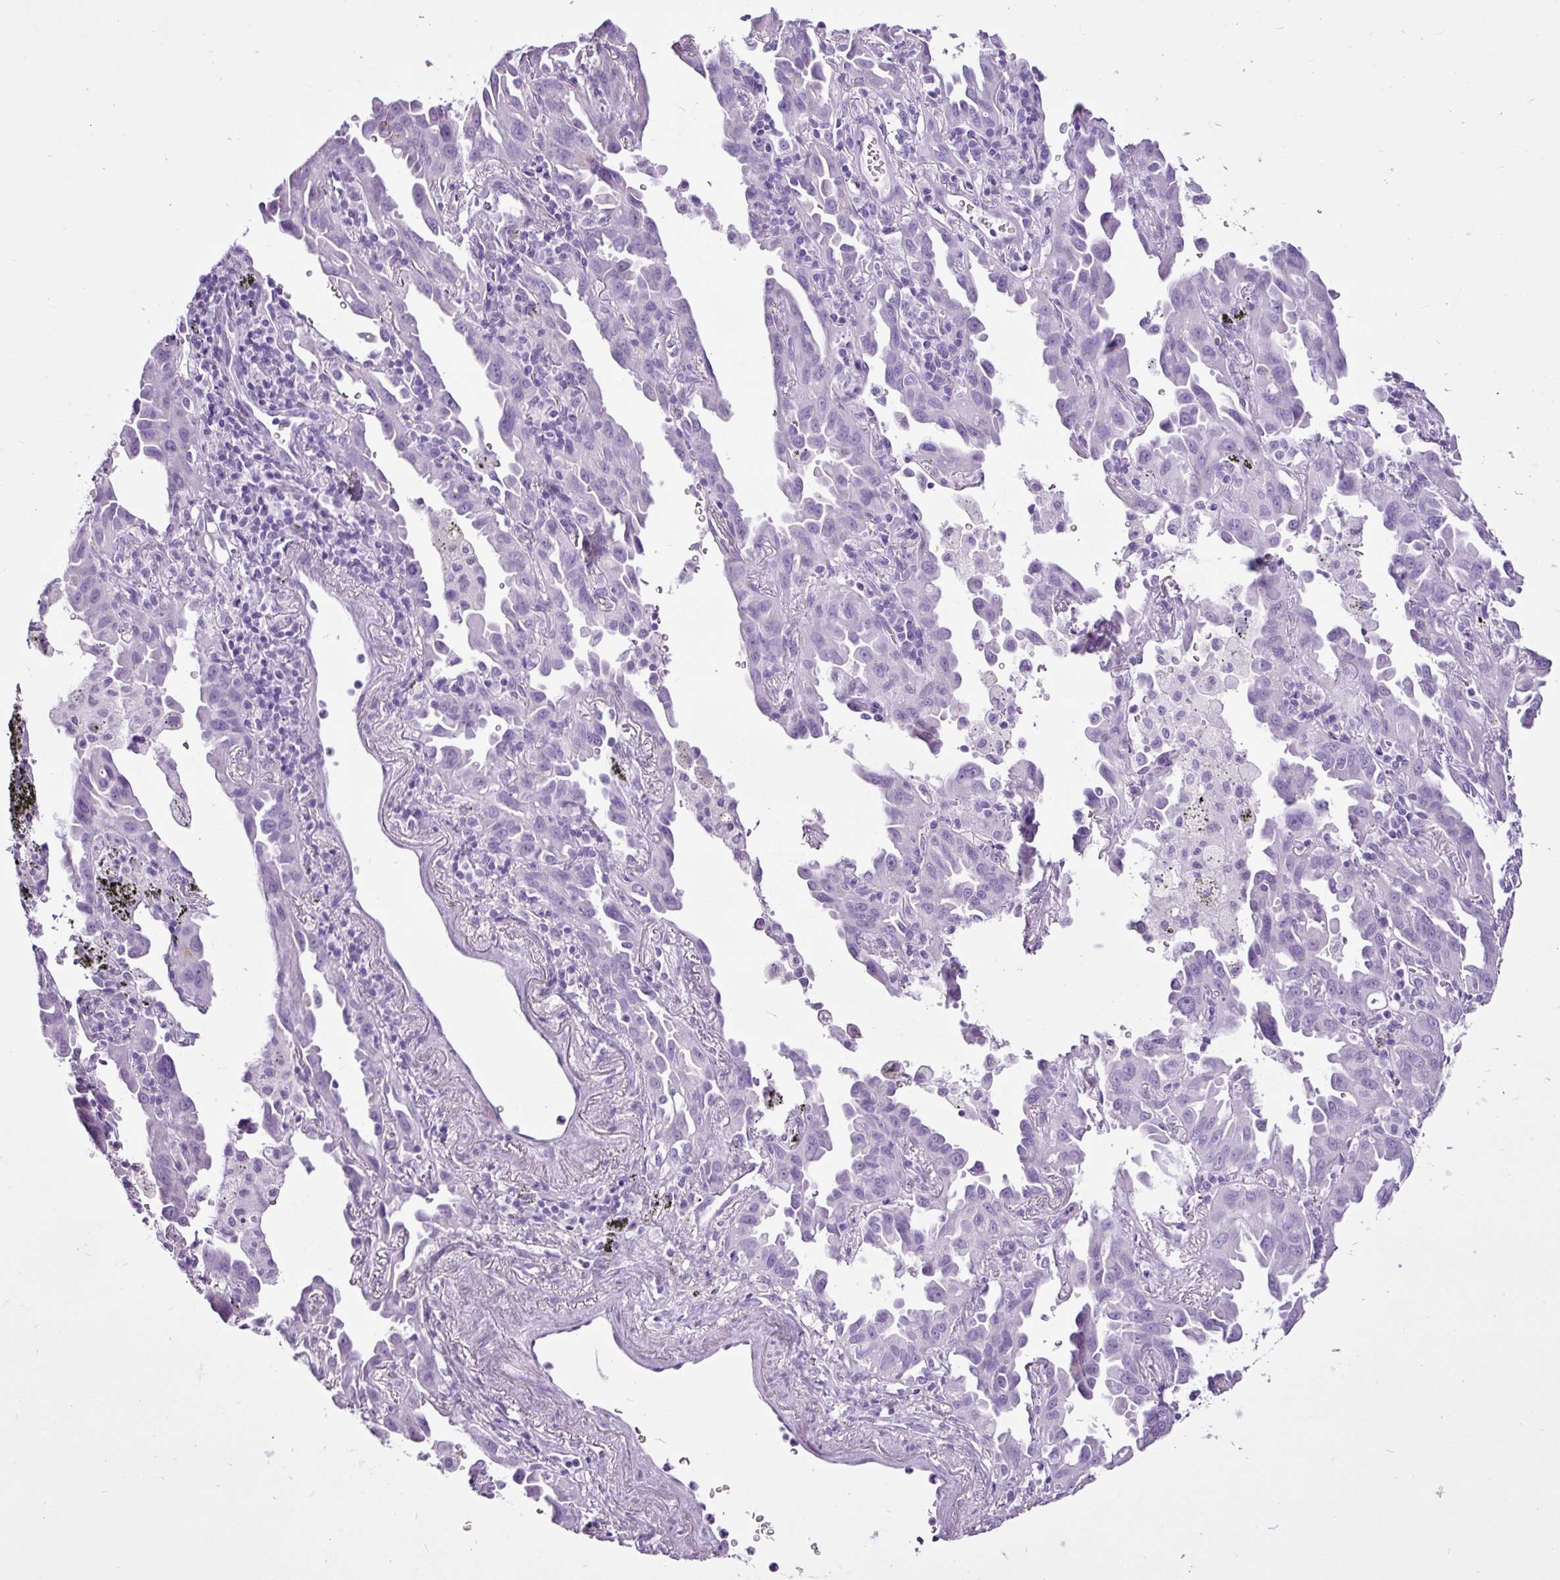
{"staining": {"intensity": "negative", "quantity": "none", "location": "none"}, "tissue": "lung cancer", "cell_type": "Tumor cells", "image_type": "cancer", "snomed": [{"axis": "morphology", "description": "Adenocarcinoma, NOS"}, {"axis": "topography", "description": "Lung"}], "caption": "Micrograph shows no protein staining in tumor cells of lung adenocarcinoma tissue. (DAB (3,3'-diaminobenzidine) IHC visualized using brightfield microscopy, high magnification).", "gene": "PGR", "patient": {"sex": "male", "age": 68}}